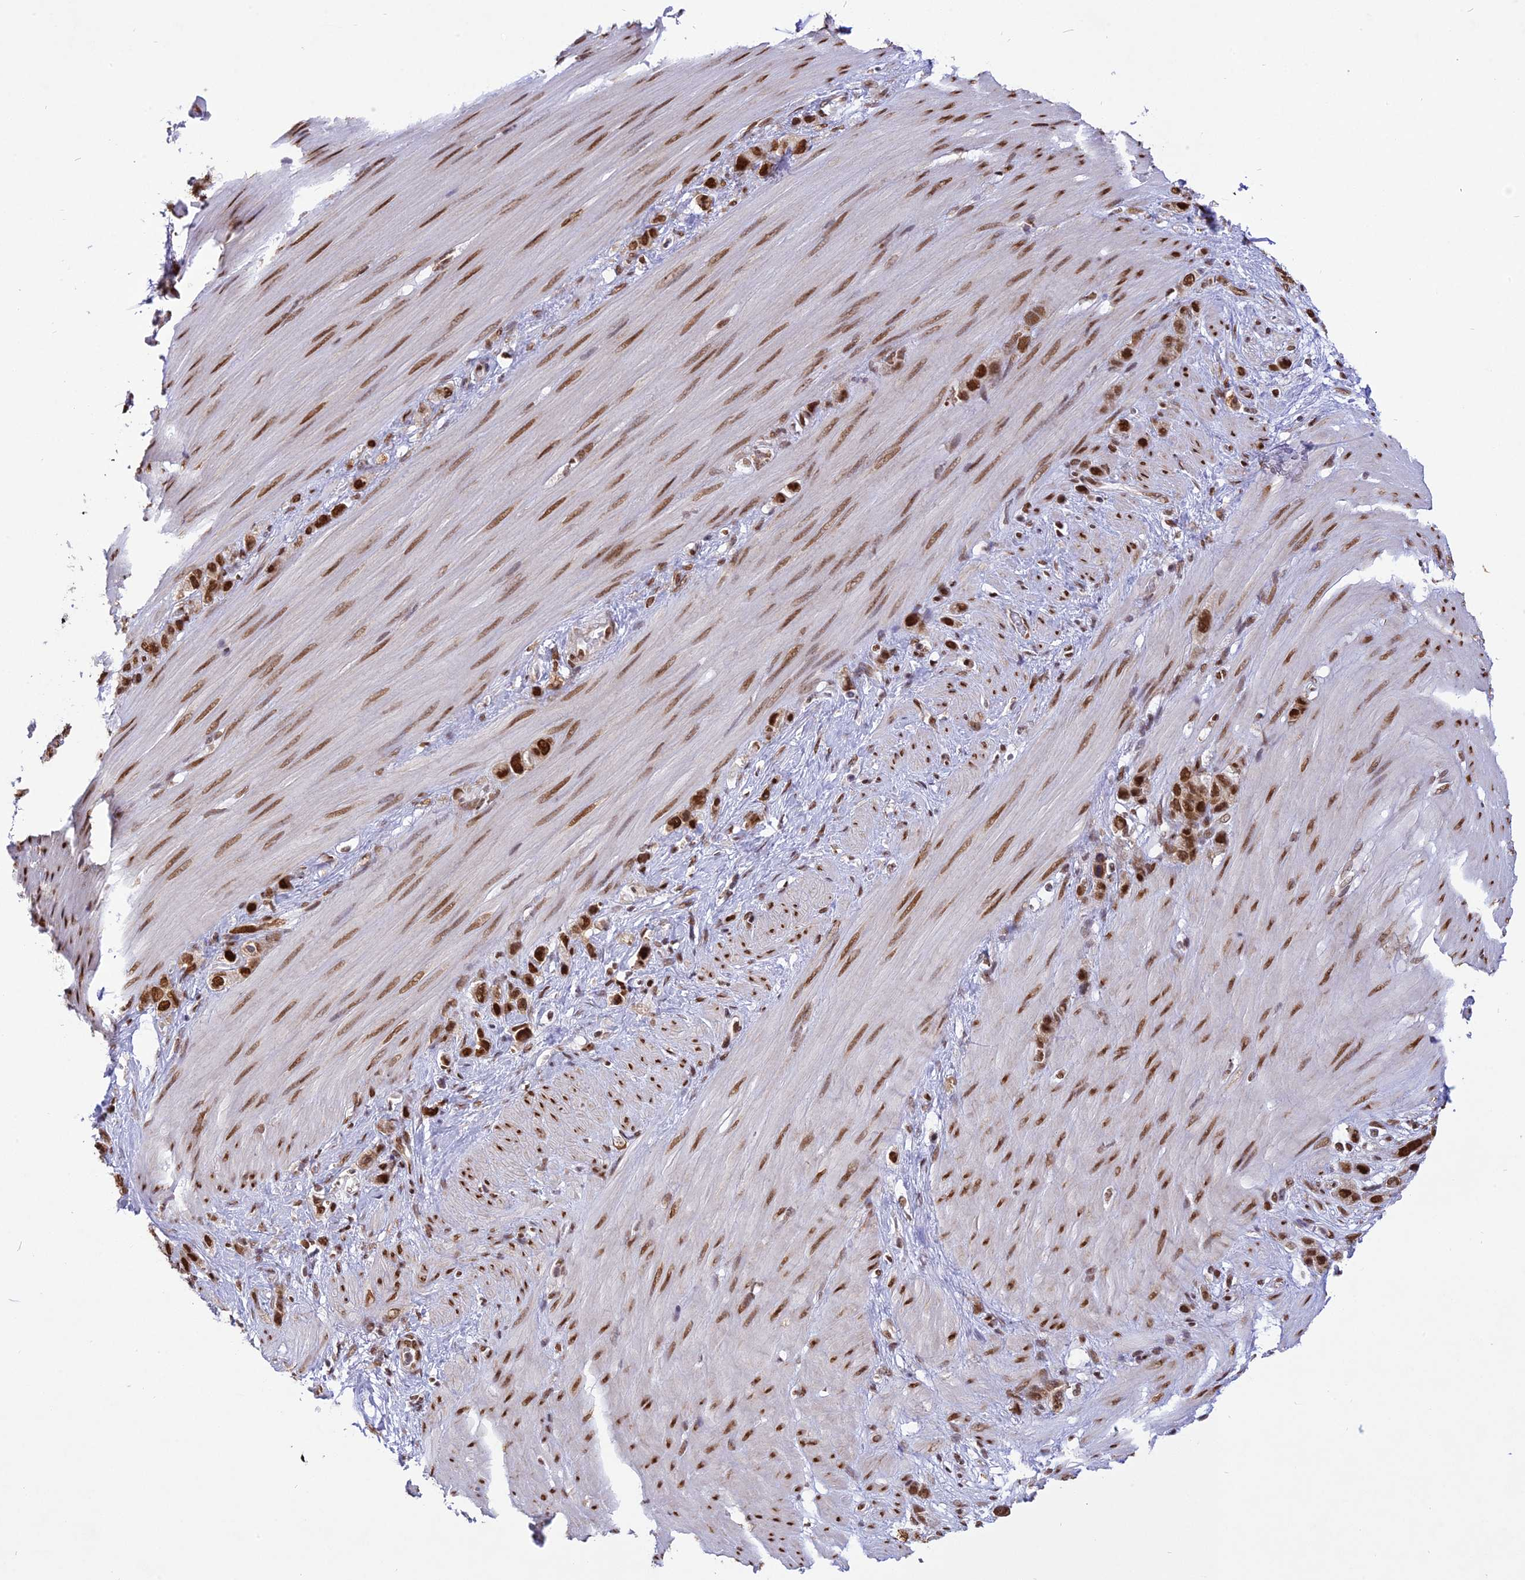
{"staining": {"intensity": "strong", "quantity": ">75%", "location": "nuclear"}, "tissue": "stomach cancer", "cell_type": "Tumor cells", "image_type": "cancer", "snomed": [{"axis": "morphology", "description": "Adenocarcinoma, NOS"}, {"axis": "morphology", "description": "Adenocarcinoma, High grade"}, {"axis": "topography", "description": "Stomach, upper"}, {"axis": "topography", "description": "Stomach, lower"}], "caption": "Protein expression analysis of stomach cancer (adenocarcinoma (high-grade)) demonstrates strong nuclear expression in about >75% of tumor cells. Nuclei are stained in blue.", "gene": "DDX1", "patient": {"sex": "female", "age": 65}}